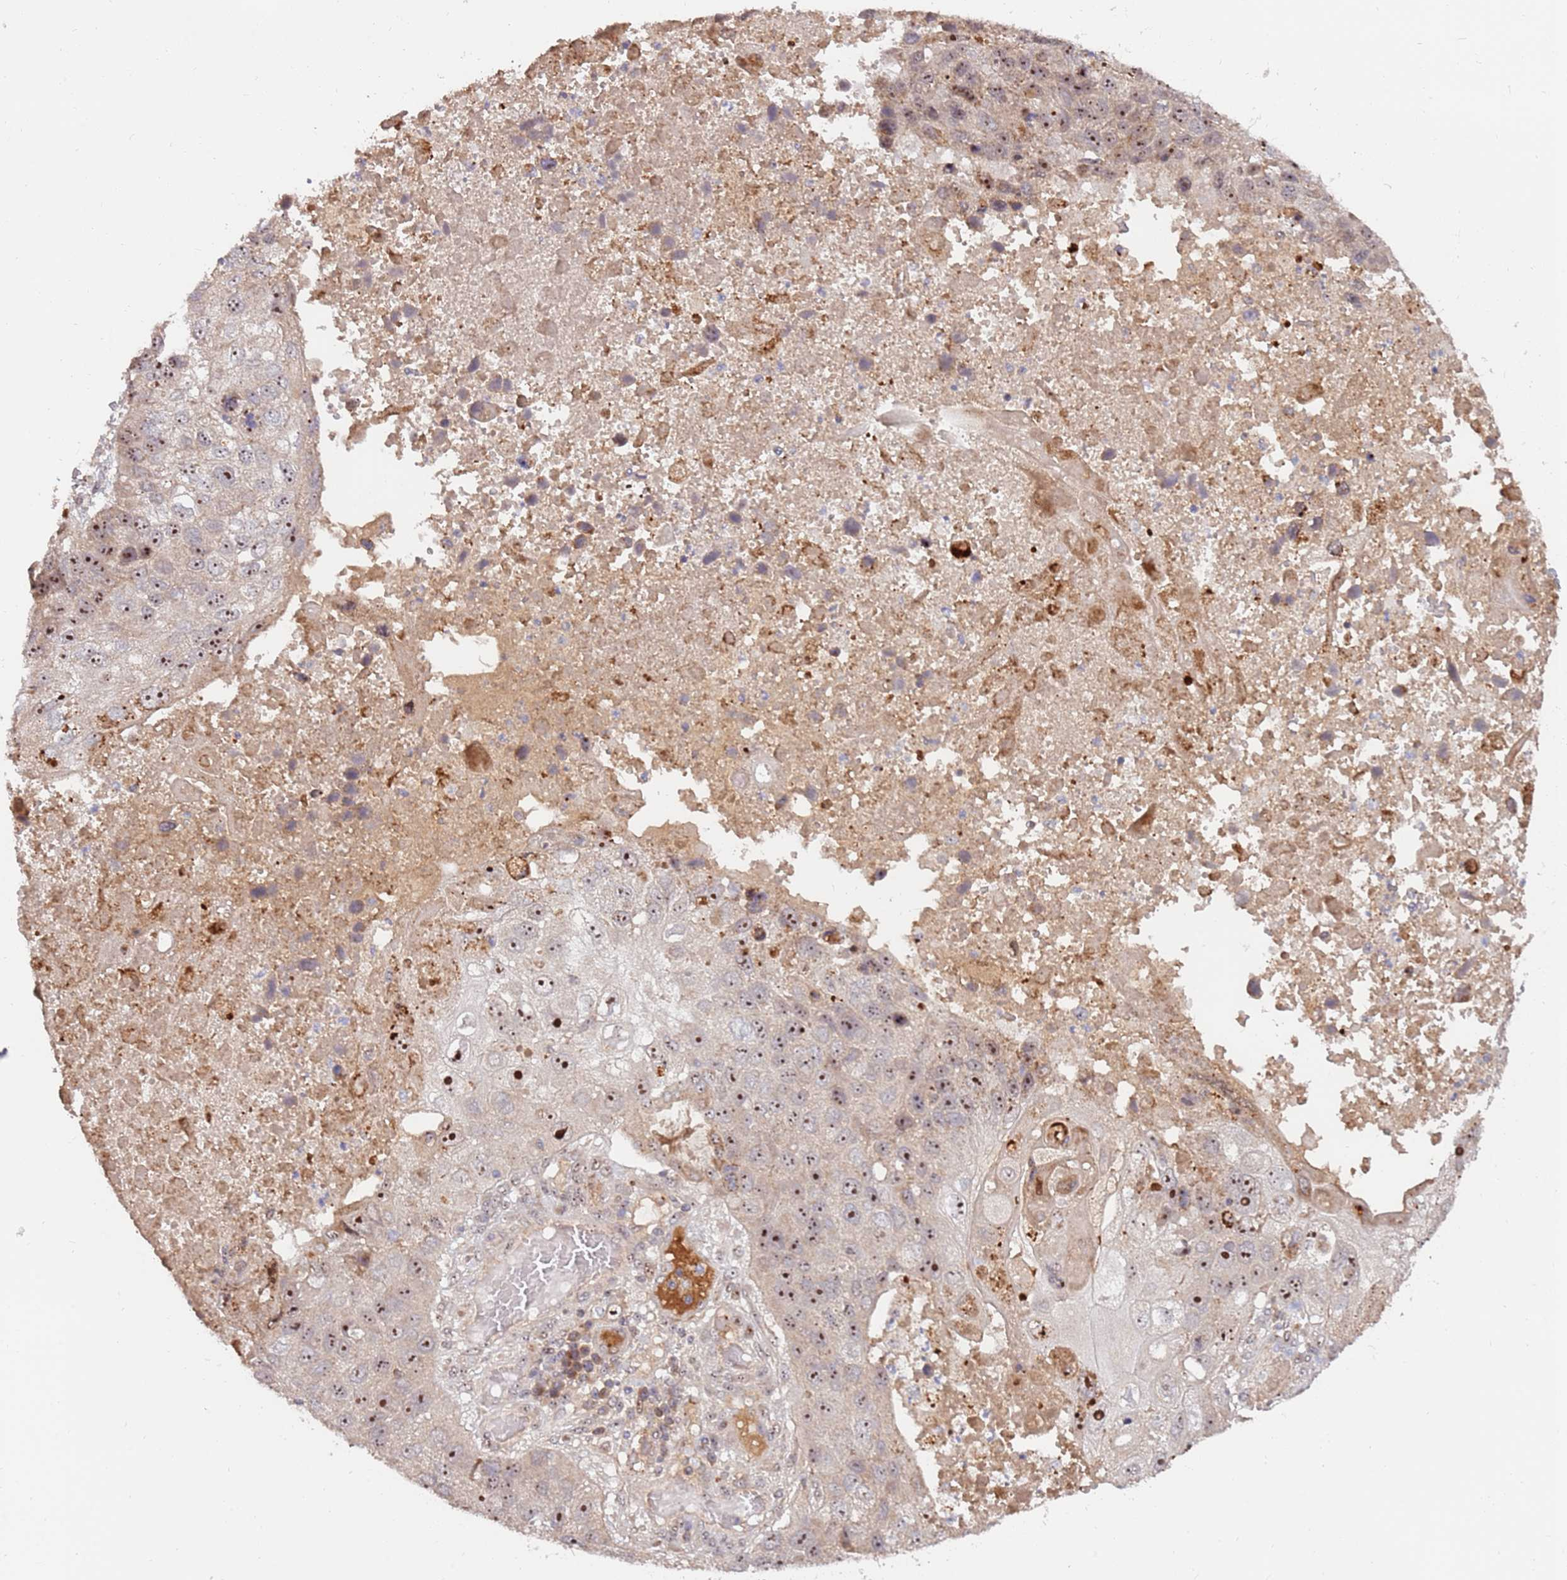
{"staining": {"intensity": "moderate", "quantity": ">75%", "location": "nuclear"}, "tissue": "lung cancer", "cell_type": "Tumor cells", "image_type": "cancer", "snomed": [{"axis": "morphology", "description": "Squamous cell carcinoma, NOS"}, {"axis": "topography", "description": "Lung"}], "caption": "High-power microscopy captured an immunohistochemistry image of lung cancer, revealing moderate nuclear positivity in about >75% of tumor cells.", "gene": "KIF25", "patient": {"sex": "male", "age": 61}}